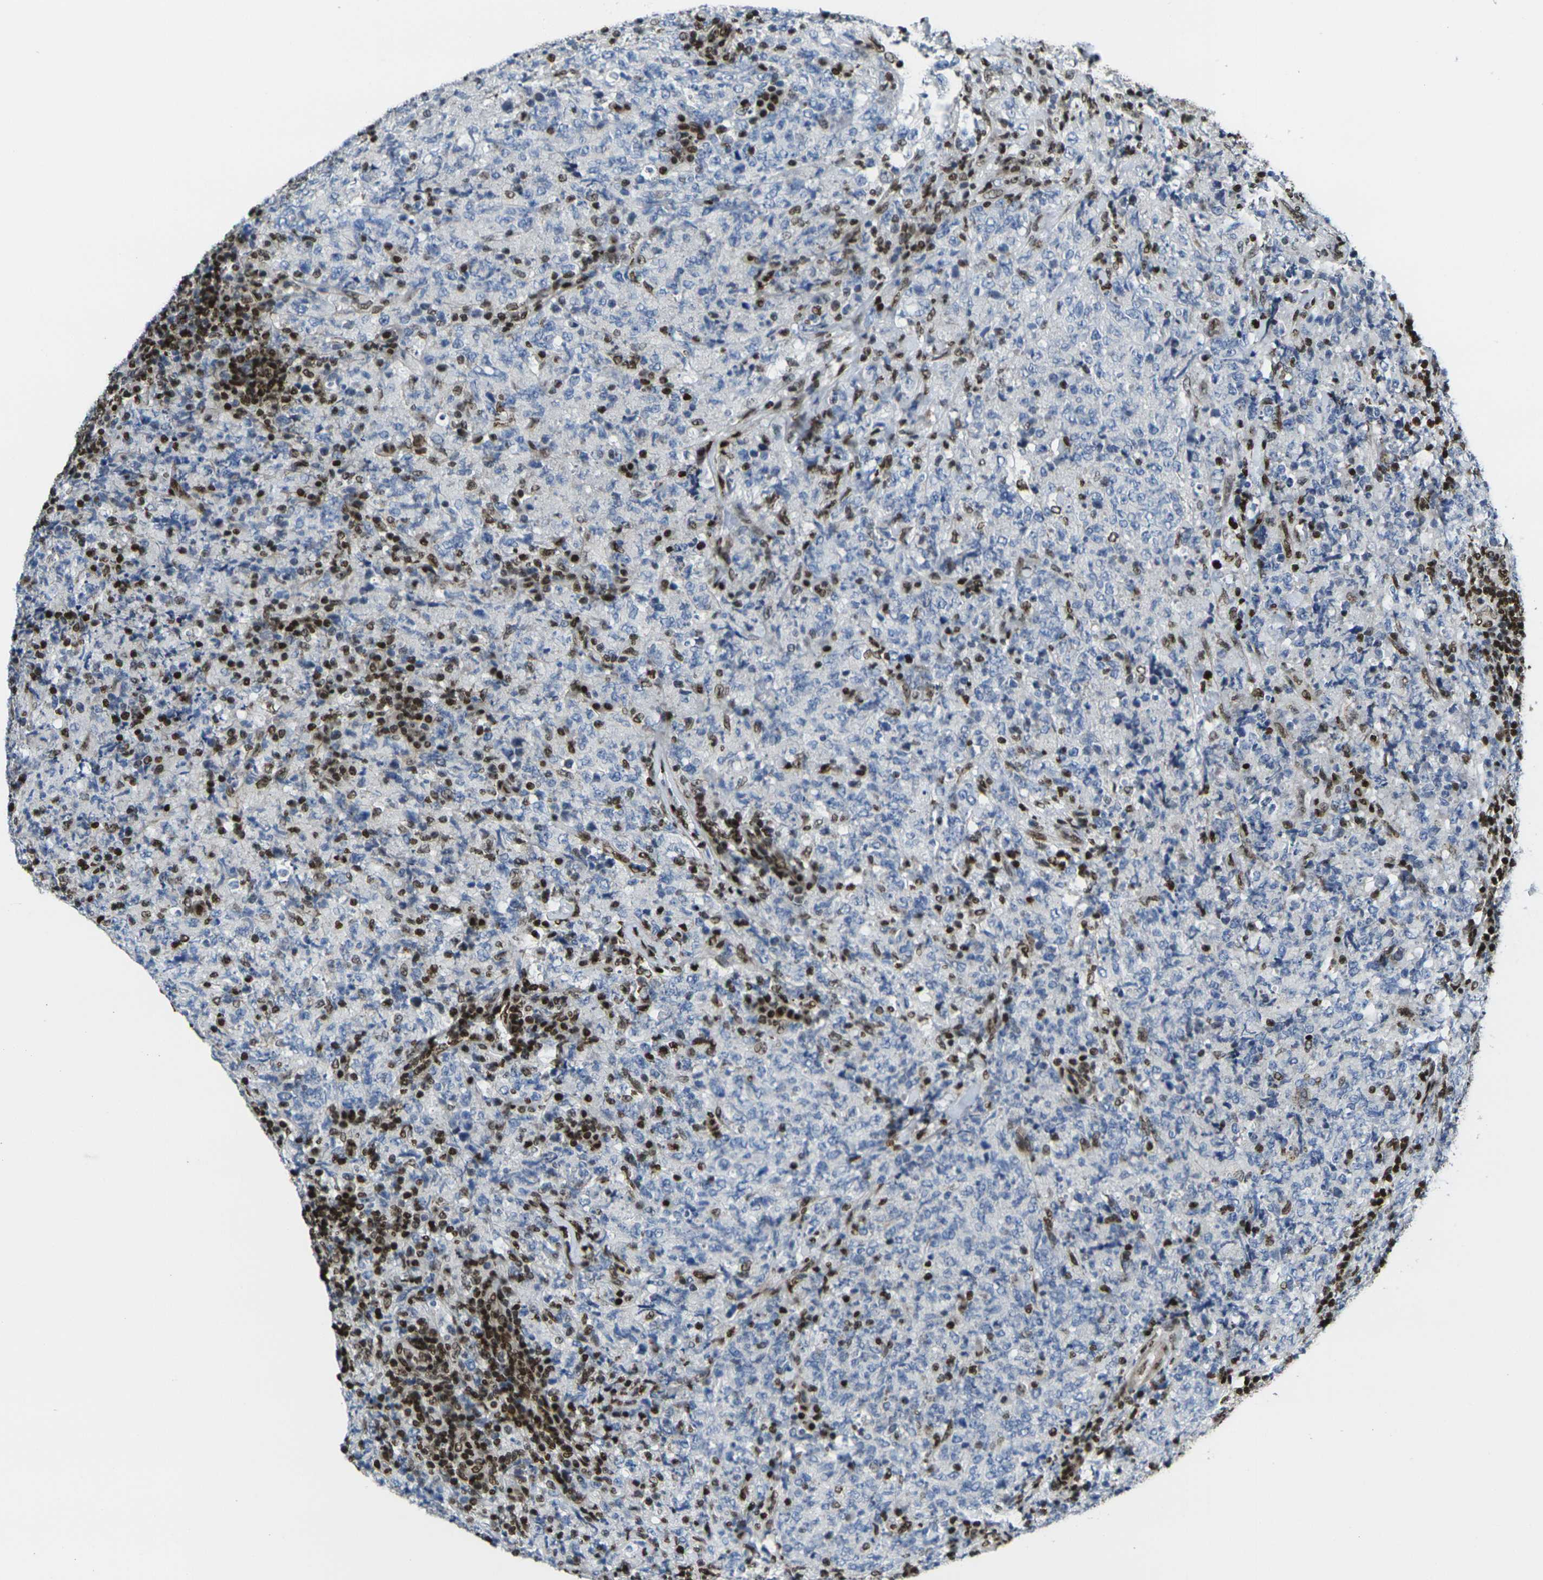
{"staining": {"intensity": "moderate", "quantity": "<25%", "location": "nuclear"}, "tissue": "lymphoma", "cell_type": "Tumor cells", "image_type": "cancer", "snomed": [{"axis": "morphology", "description": "Malignant lymphoma, non-Hodgkin's type, High grade"}, {"axis": "topography", "description": "Tonsil"}], "caption": "This is a micrograph of immunohistochemistry staining of lymphoma, which shows moderate staining in the nuclear of tumor cells.", "gene": "H1-10", "patient": {"sex": "female", "age": 36}}